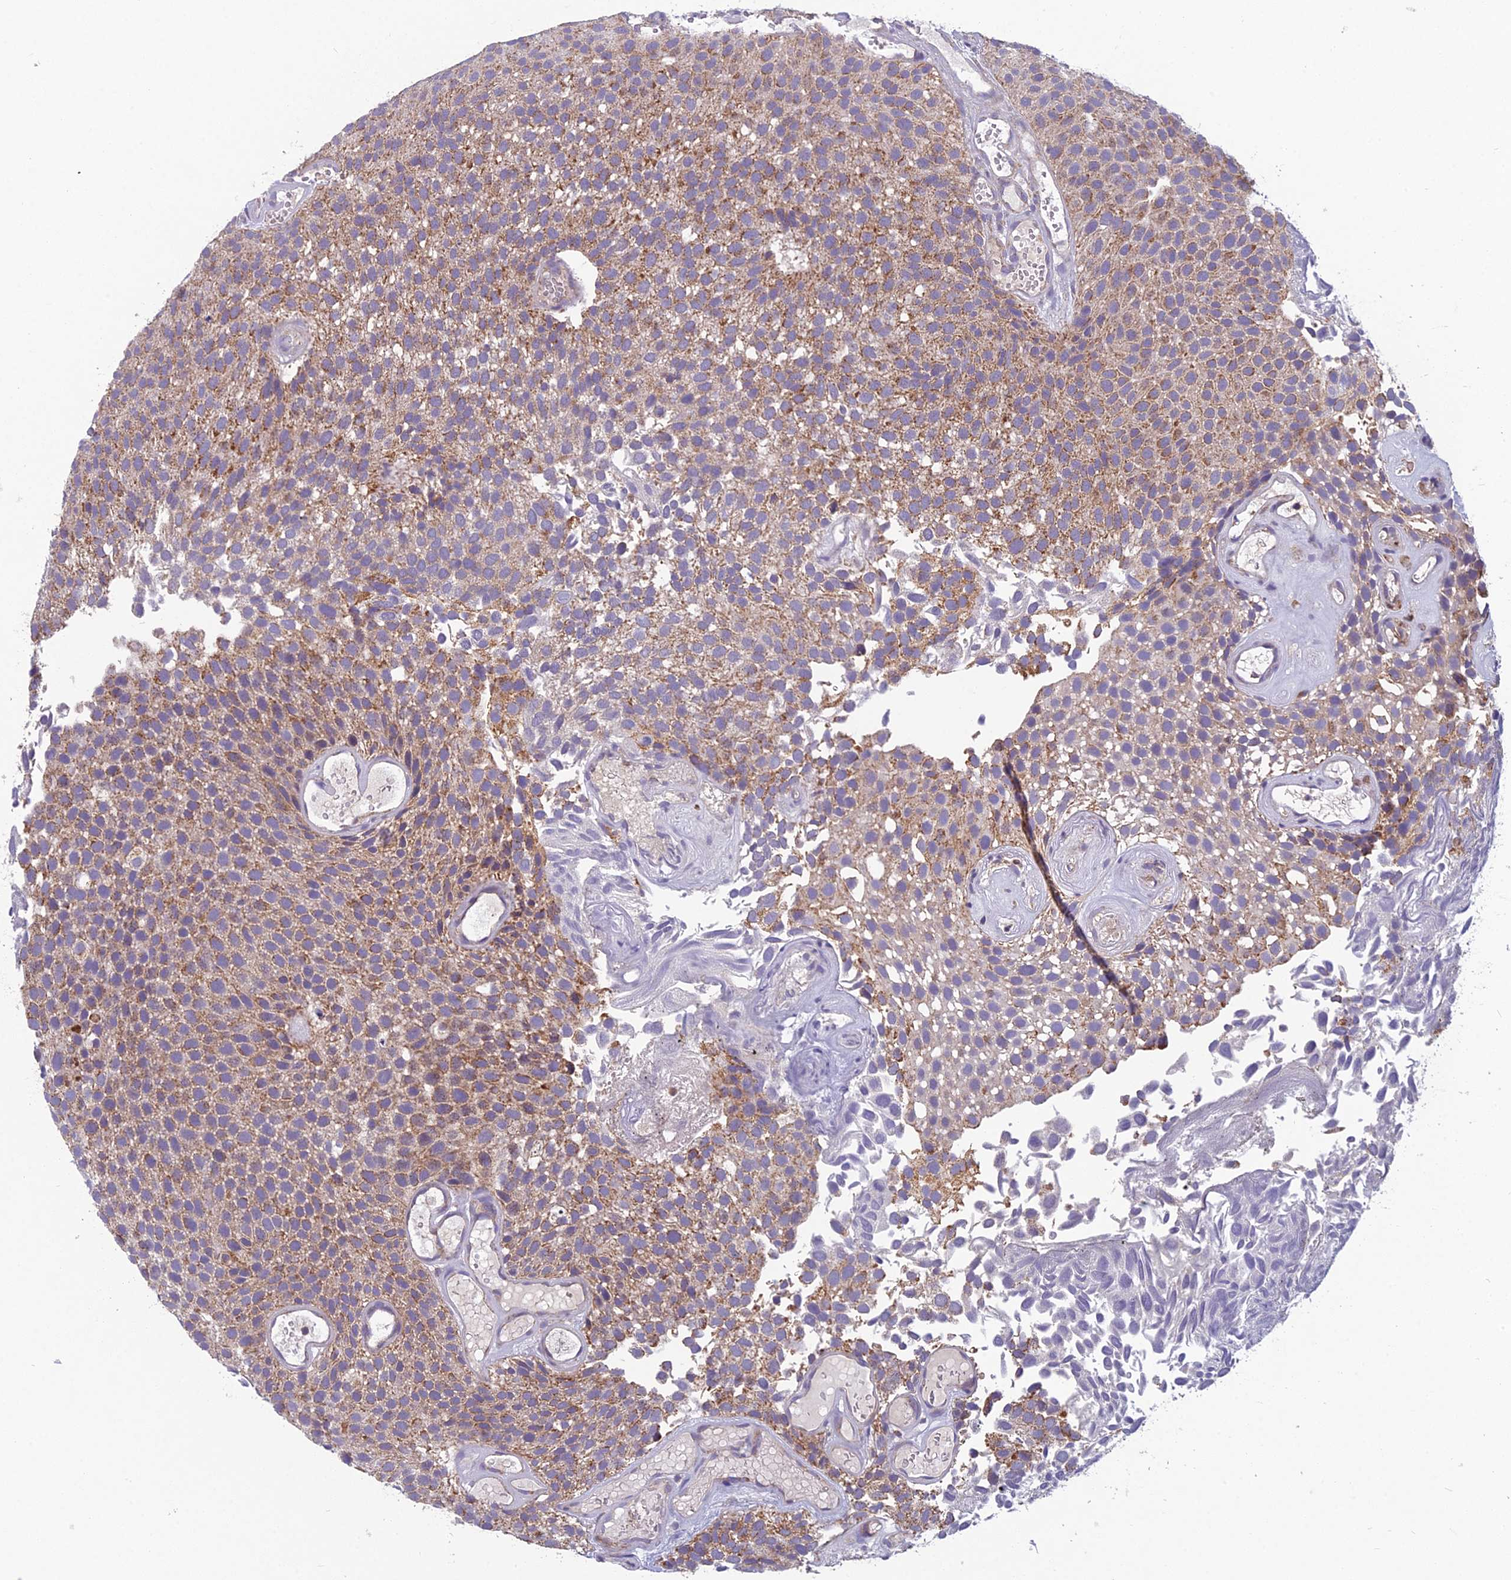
{"staining": {"intensity": "moderate", "quantity": ">75%", "location": "cytoplasmic/membranous"}, "tissue": "urothelial cancer", "cell_type": "Tumor cells", "image_type": "cancer", "snomed": [{"axis": "morphology", "description": "Urothelial carcinoma, Low grade"}, {"axis": "topography", "description": "Urinary bladder"}], "caption": "Urothelial cancer was stained to show a protein in brown. There is medium levels of moderate cytoplasmic/membranous staining in approximately >75% of tumor cells.", "gene": "ENSG00000188897", "patient": {"sex": "male", "age": 89}}